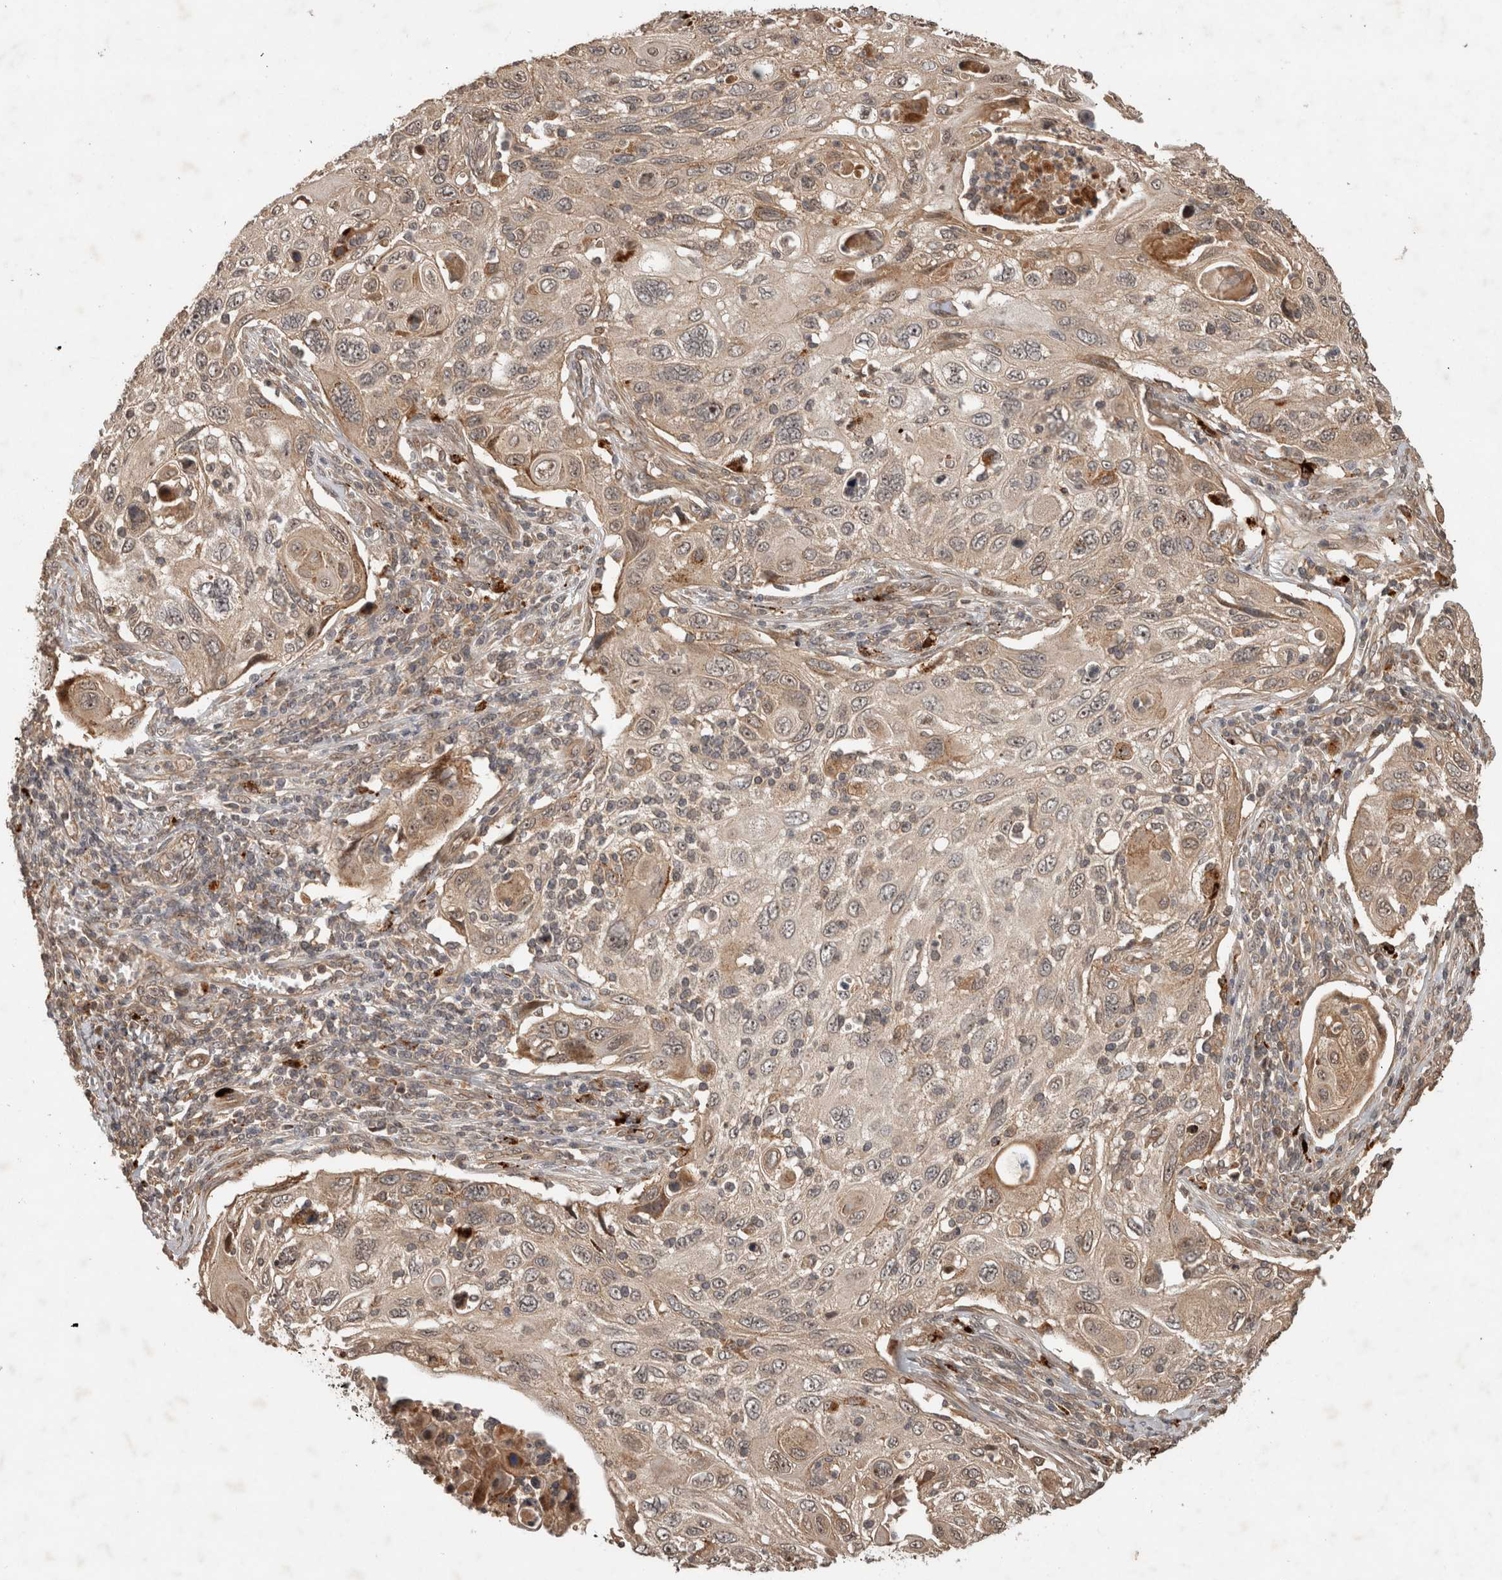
{"staining": {"intensity": "weak", "quantity": ">75%", "location": "cytoplasmic/membranous"}, "tissue": "cervical cancer", "cell_type": "Tumor cells", "image_type": "cancer", "snomed": [{"axis": "morphology", "description": "Squamous cell carcinoma, NOS"}, {"axis": "topography", "description": "Cervix"}], "caption": "The image shows immunohistochemical staining of cervical squamous cell carcinoma. There is weak cytoplasmic/membranous positivity is appreciated in approximately >75% of tumor cells.", "gene": "PITPNC1", "patient": {"sex": "female", "age": 70}}